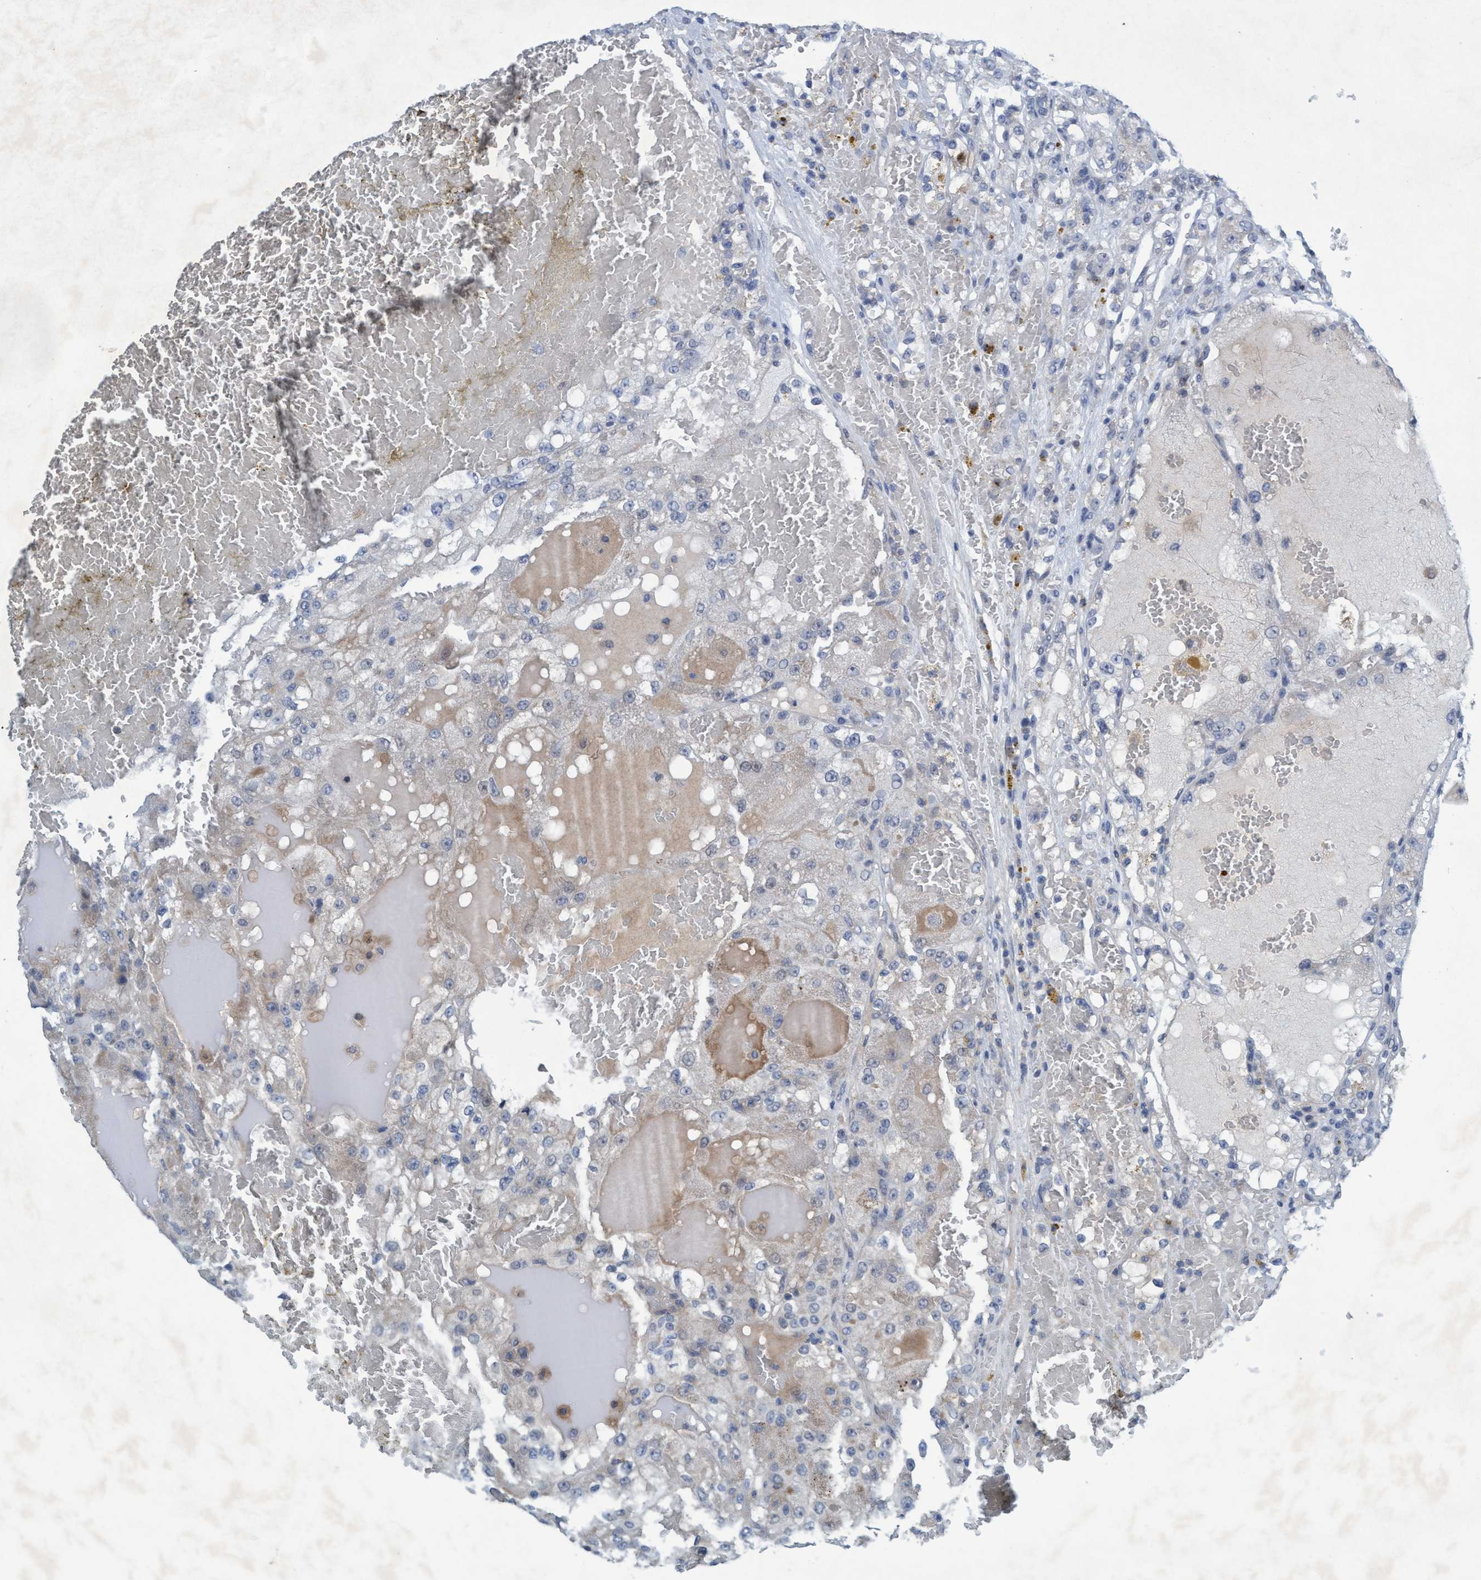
{"staining": {"intensity": "negative", "quantity": "none", "location": "none"}, "tissue": "renal cancer", "cell_type": "Tumor cells", "image_type": "cancer", "snomed": [{"axis": "morphology", "description": "Normal tissue, NOS"}, {"axis": "morphology", "description": "Adenocarcinoma, NOS"}, {"axis": "topography", "description": "Kidney"}], "caption": "An IHC histopathology image of adenocarcinoma (renal) is shown. There is no staining in tumor cells of adenocarcinoma (renal).", "gene": "RNF208", "patient": {"sex": "male", "age": 61}}